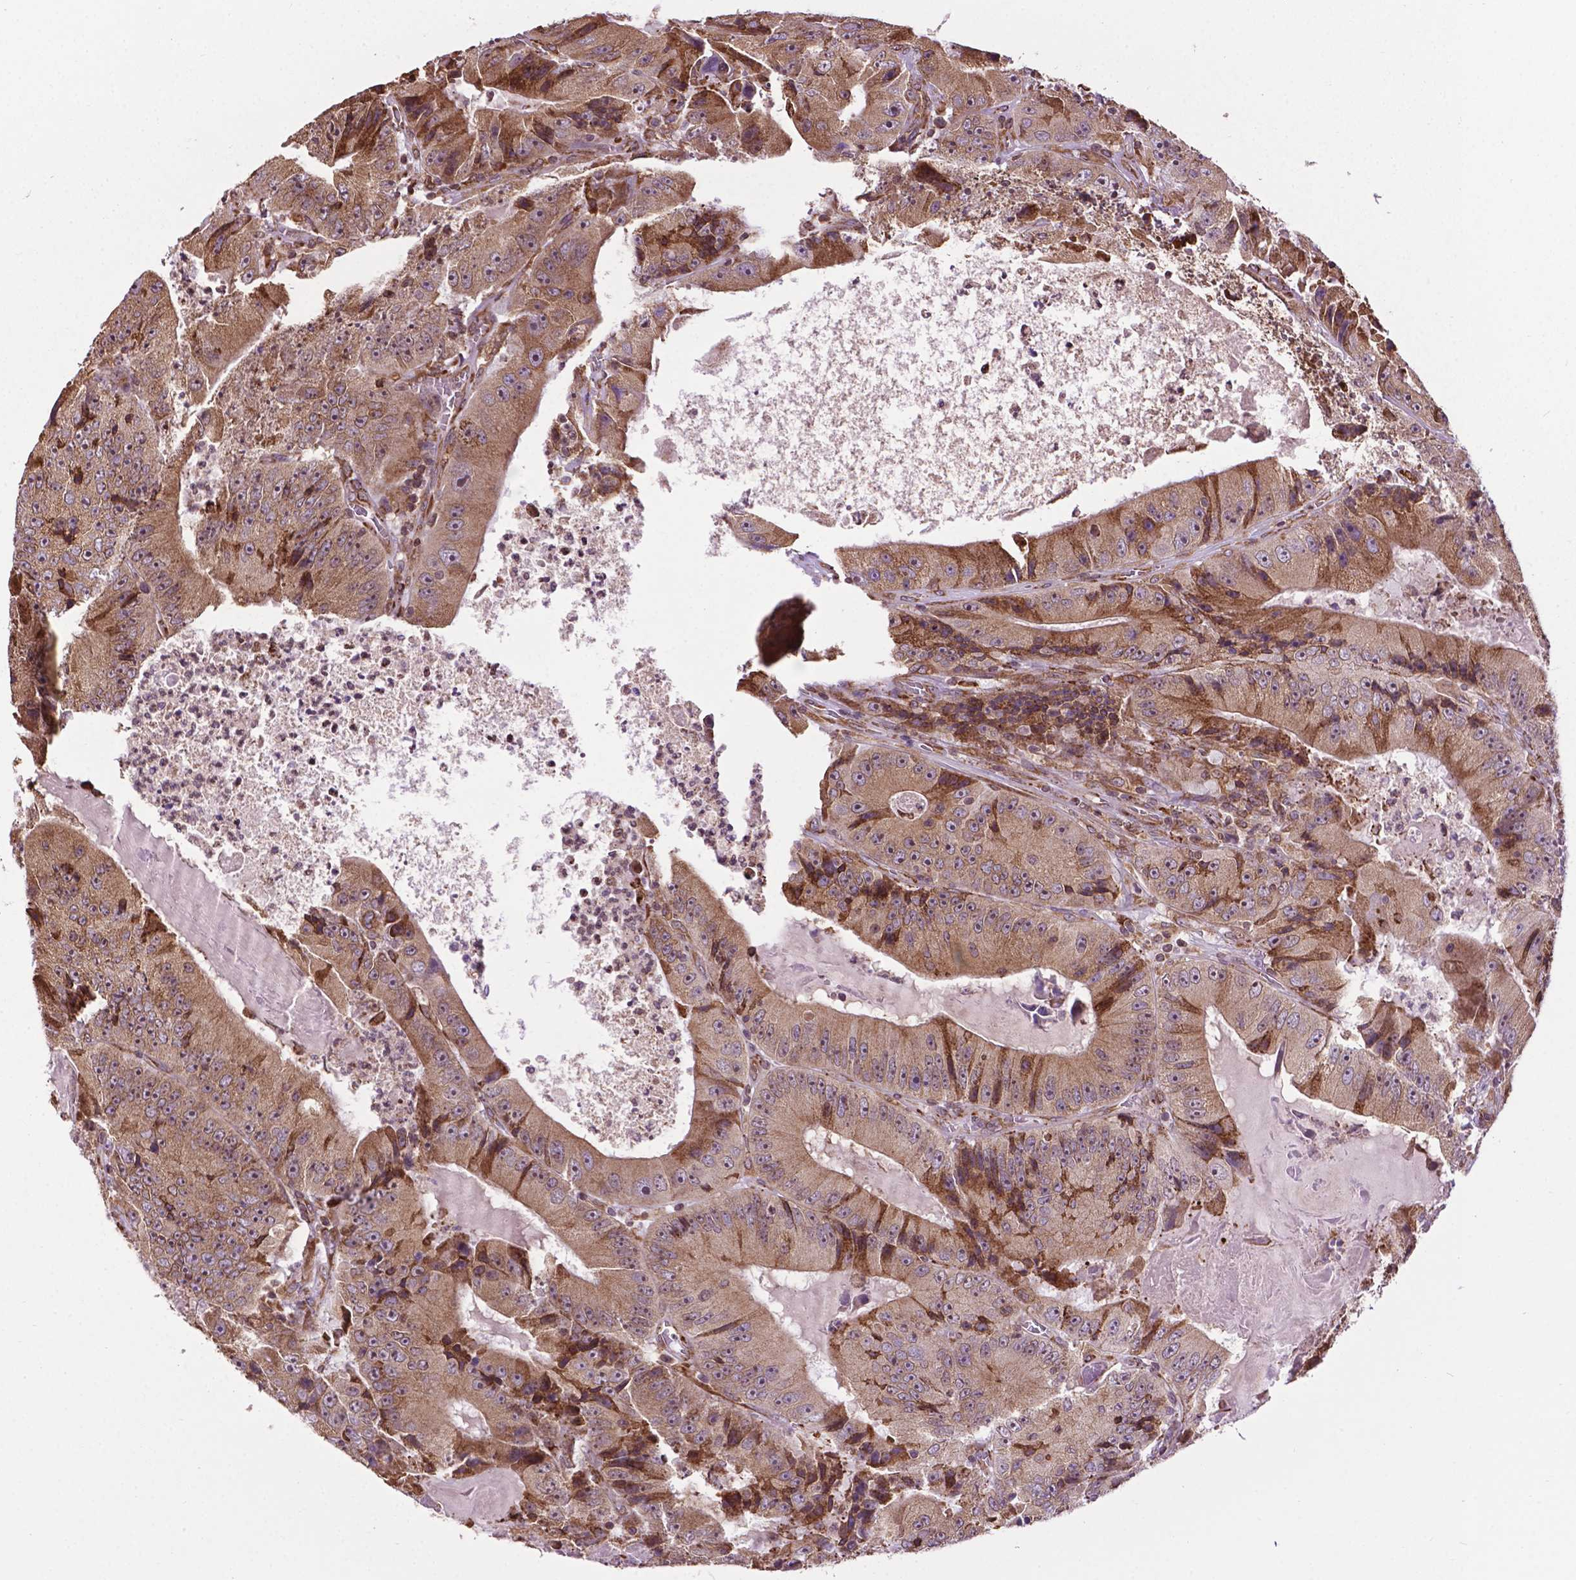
{"staining": {"intensity": "moderate", "quantity": ">75%", "location": "cytoplasmic/membranous,nuclear"}, "tissue": "colorectal cancer", "cell_type": "Tumor cells", "image_type": "cancer", "snomed": [{"axis": "morphology", "description": "Adenocarcinoma, NOS"}, {"axis": "topography", "description": "Colon"}], "caption": "A photomicrograph of human colorectal adenocarcinoma stained for a protein displays moderate cytoplasmic/membranous and nuclear brown staining in tumor cells.", "gene": "GANAB", "patient": {"sex": "female", "age": 86}}